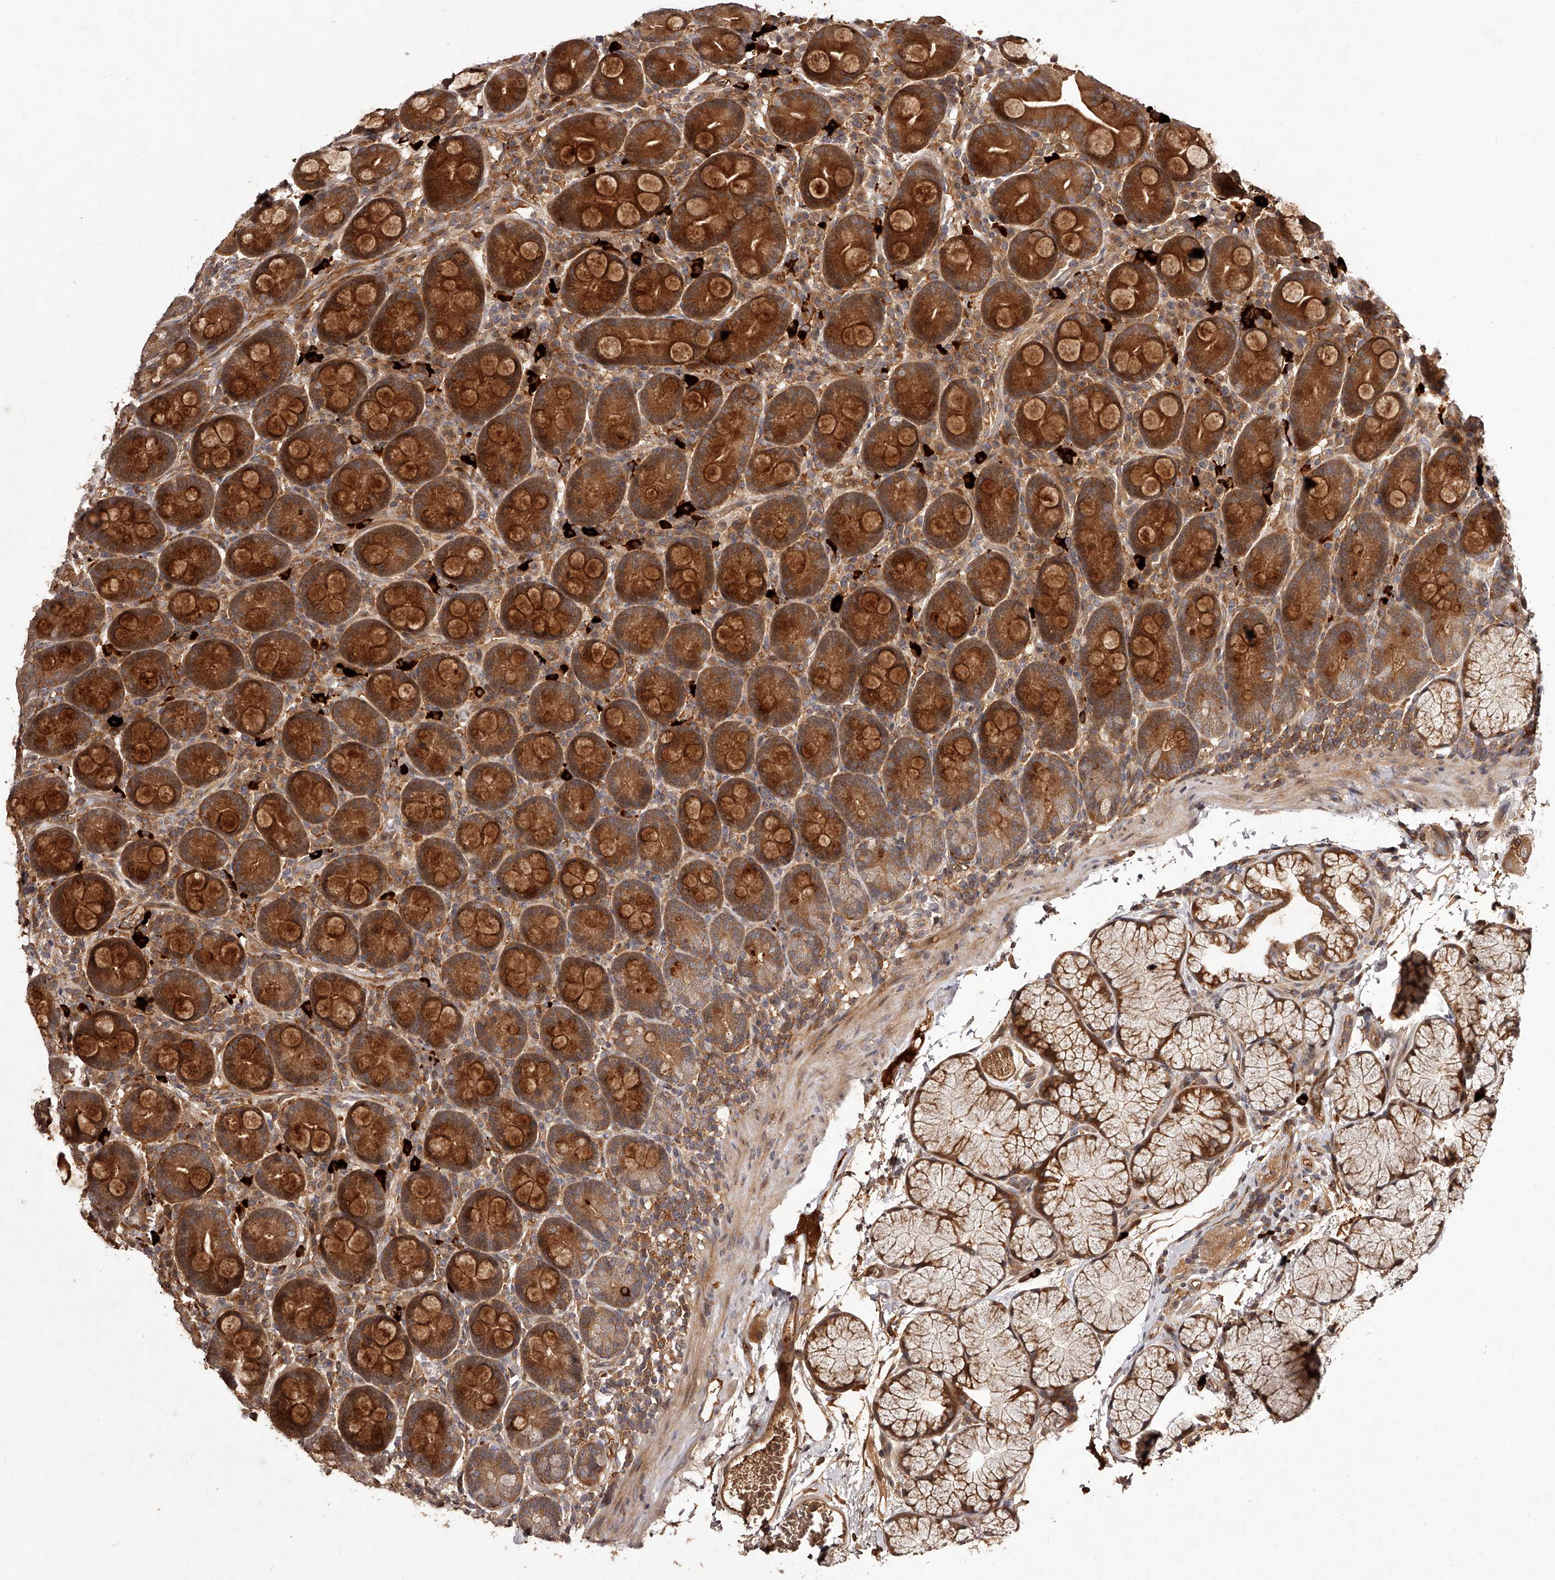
{"staining": {"intensity": "strong", "quantity": ">75%", "location": "cytoplasmic/membranous"}, "tissue": "duodenum", "cell_type": "Glandular cells", "image_type": "normal", "snomed": [{"axis": "morphology", "description": "Normal tissue, NOS"}, {"axis": "topography", "description": "Duodenum"}], "caption": "This is a photomicrograph of IHC staining of unremarkable duodenum, which shows strong positivity in the cytoplasmic/membranous of glandular cells.", "gene": "CRYZL1", "patient": {"sex": "male", "age": 35}}